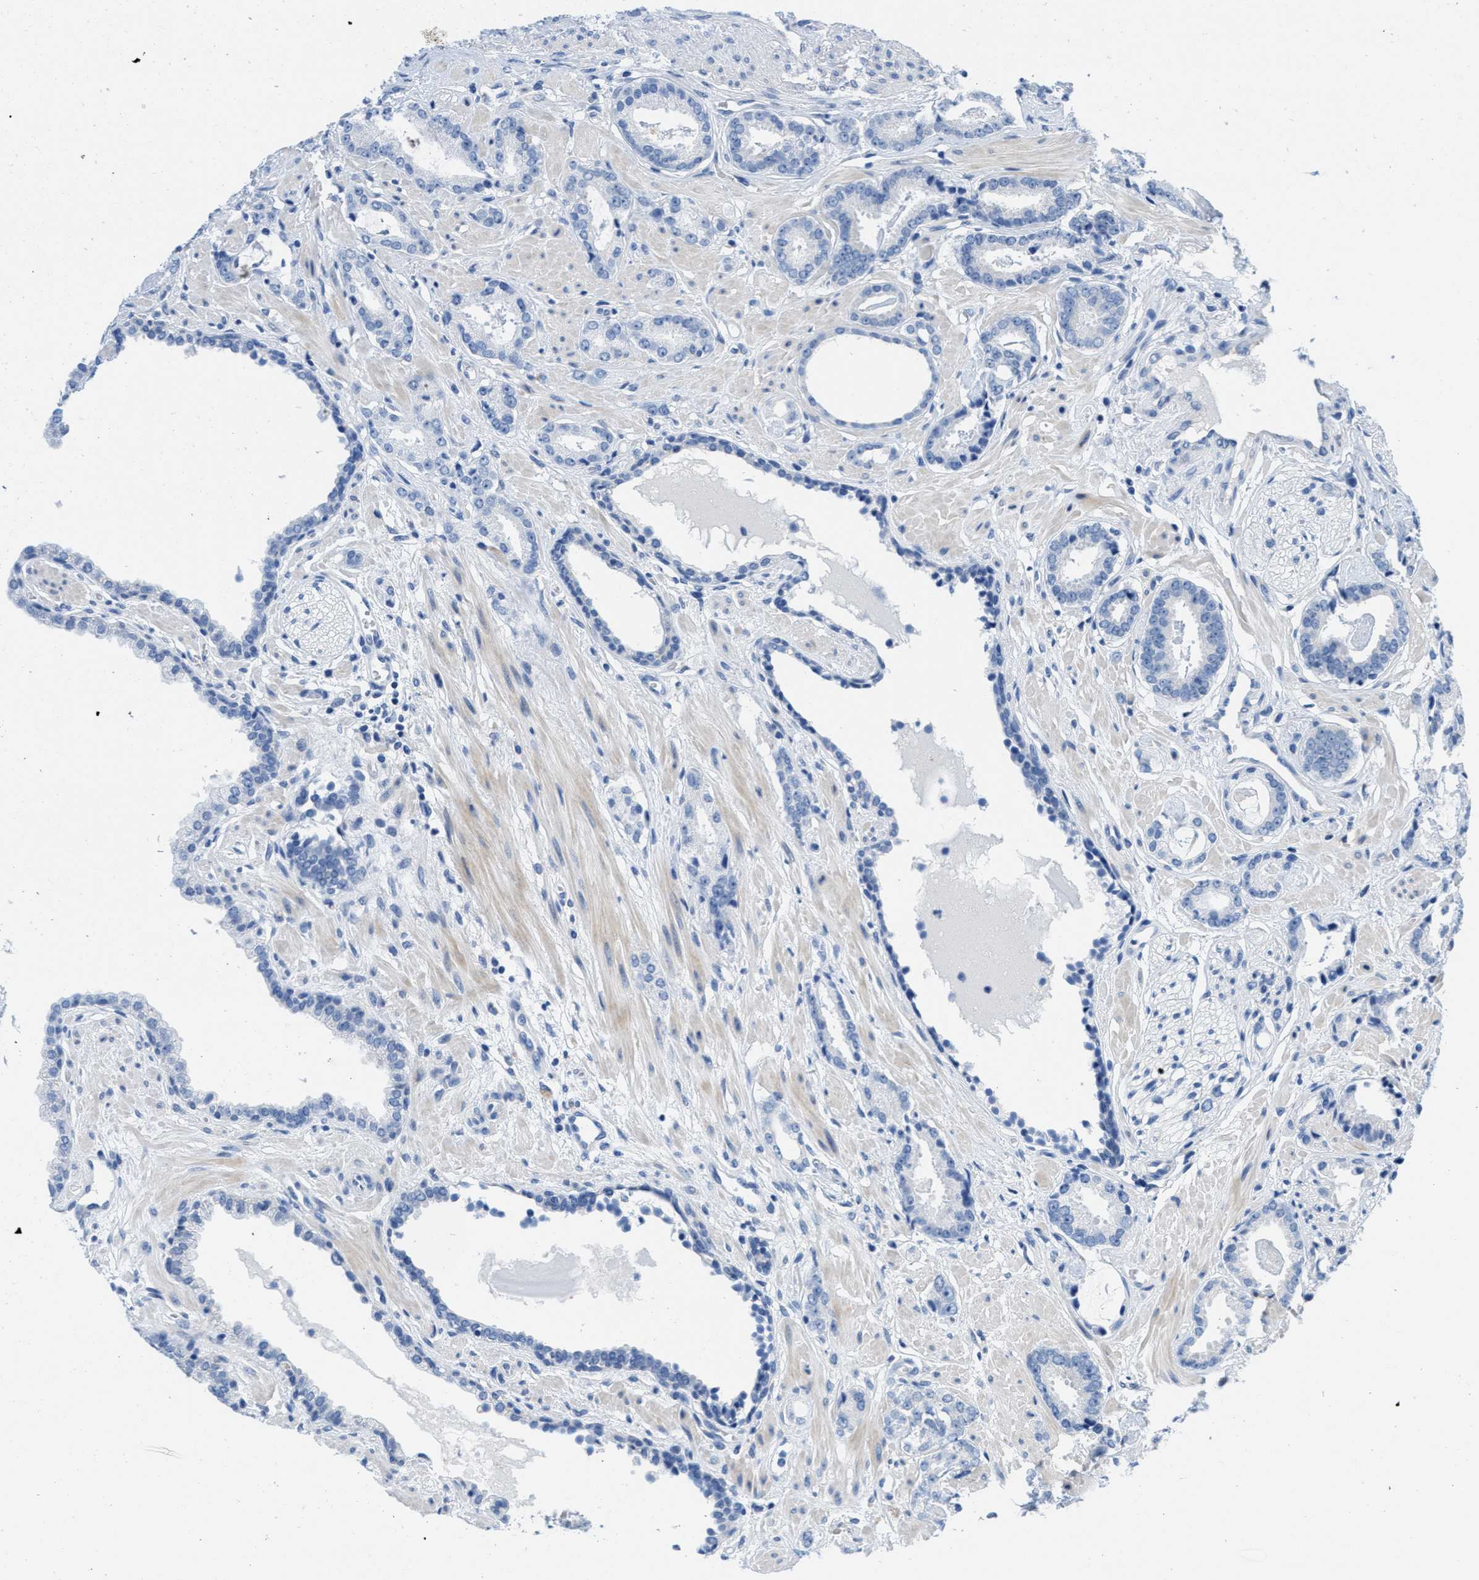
{"staining": {"intensity": "negative", "quantity": "none", "location": "none"}, "tissue": "prostate cancer", "cell_type": "Tumor cells", "image_type": "cancer", "snomed": [{"axis": "morphology", "description": "Adenocarcinoma, Low grade"}, {"axis": "topography", "description": "Prostate"}], "caption": "Immunohistochemistry (IHC) image of neoplastic tissue: human adenocarcinoma (low-grade) (prostate) stained with DAB shows no significant protein expression in tumor cells. The staining was performed using DAB (3,3'-diaminobenzidine) to visualize the protein expression in brown, while the nuclei were stained in blue with hematoxylin (Magnification: 20x).", "gene": "PTDSS1", "patient": {"sex": "male", "age": 53}}